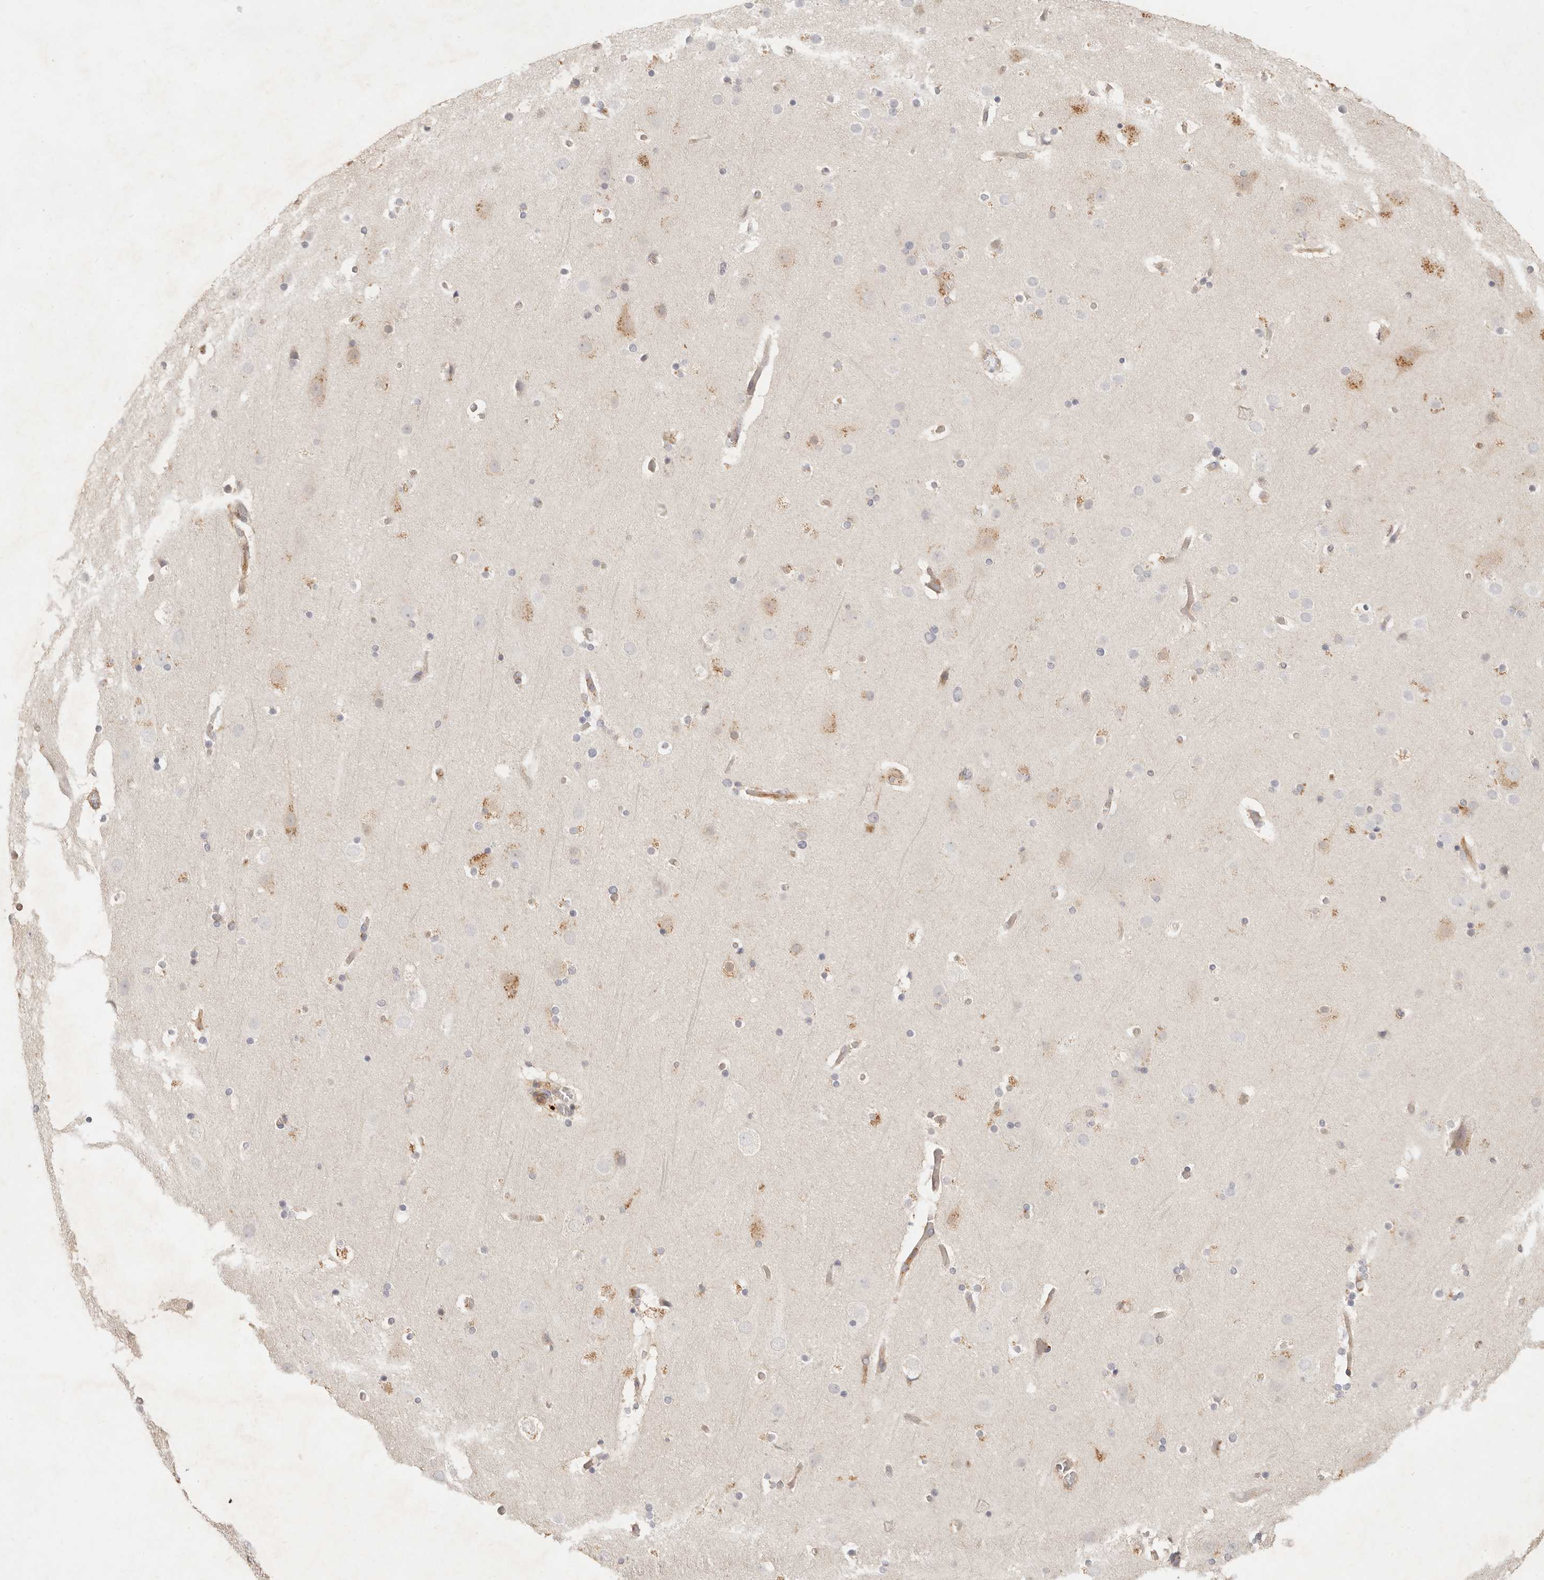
{"staining": {"intensity": "weak", "quantity": ">75%", "location": "cytoplasmic/membranous"}, "tissue": "cerebral cortex", "cell_type": "Endothelial cells", "image_type": "normal", "snomed": [{"axis": "morphology", "description": "Normal tissue, NOS"}, {"axis": "topography", "description": "Cerebral cortex"}], "caption": "This histopathology image demonstrates IHC staining of unremarkable human cerebral cortex, with low weak cytoplasmic/membranous expression in approximately >75% of endothelial cells.", "gene": "NECAP2", "patient": {"sex": "male", "age": 57}}